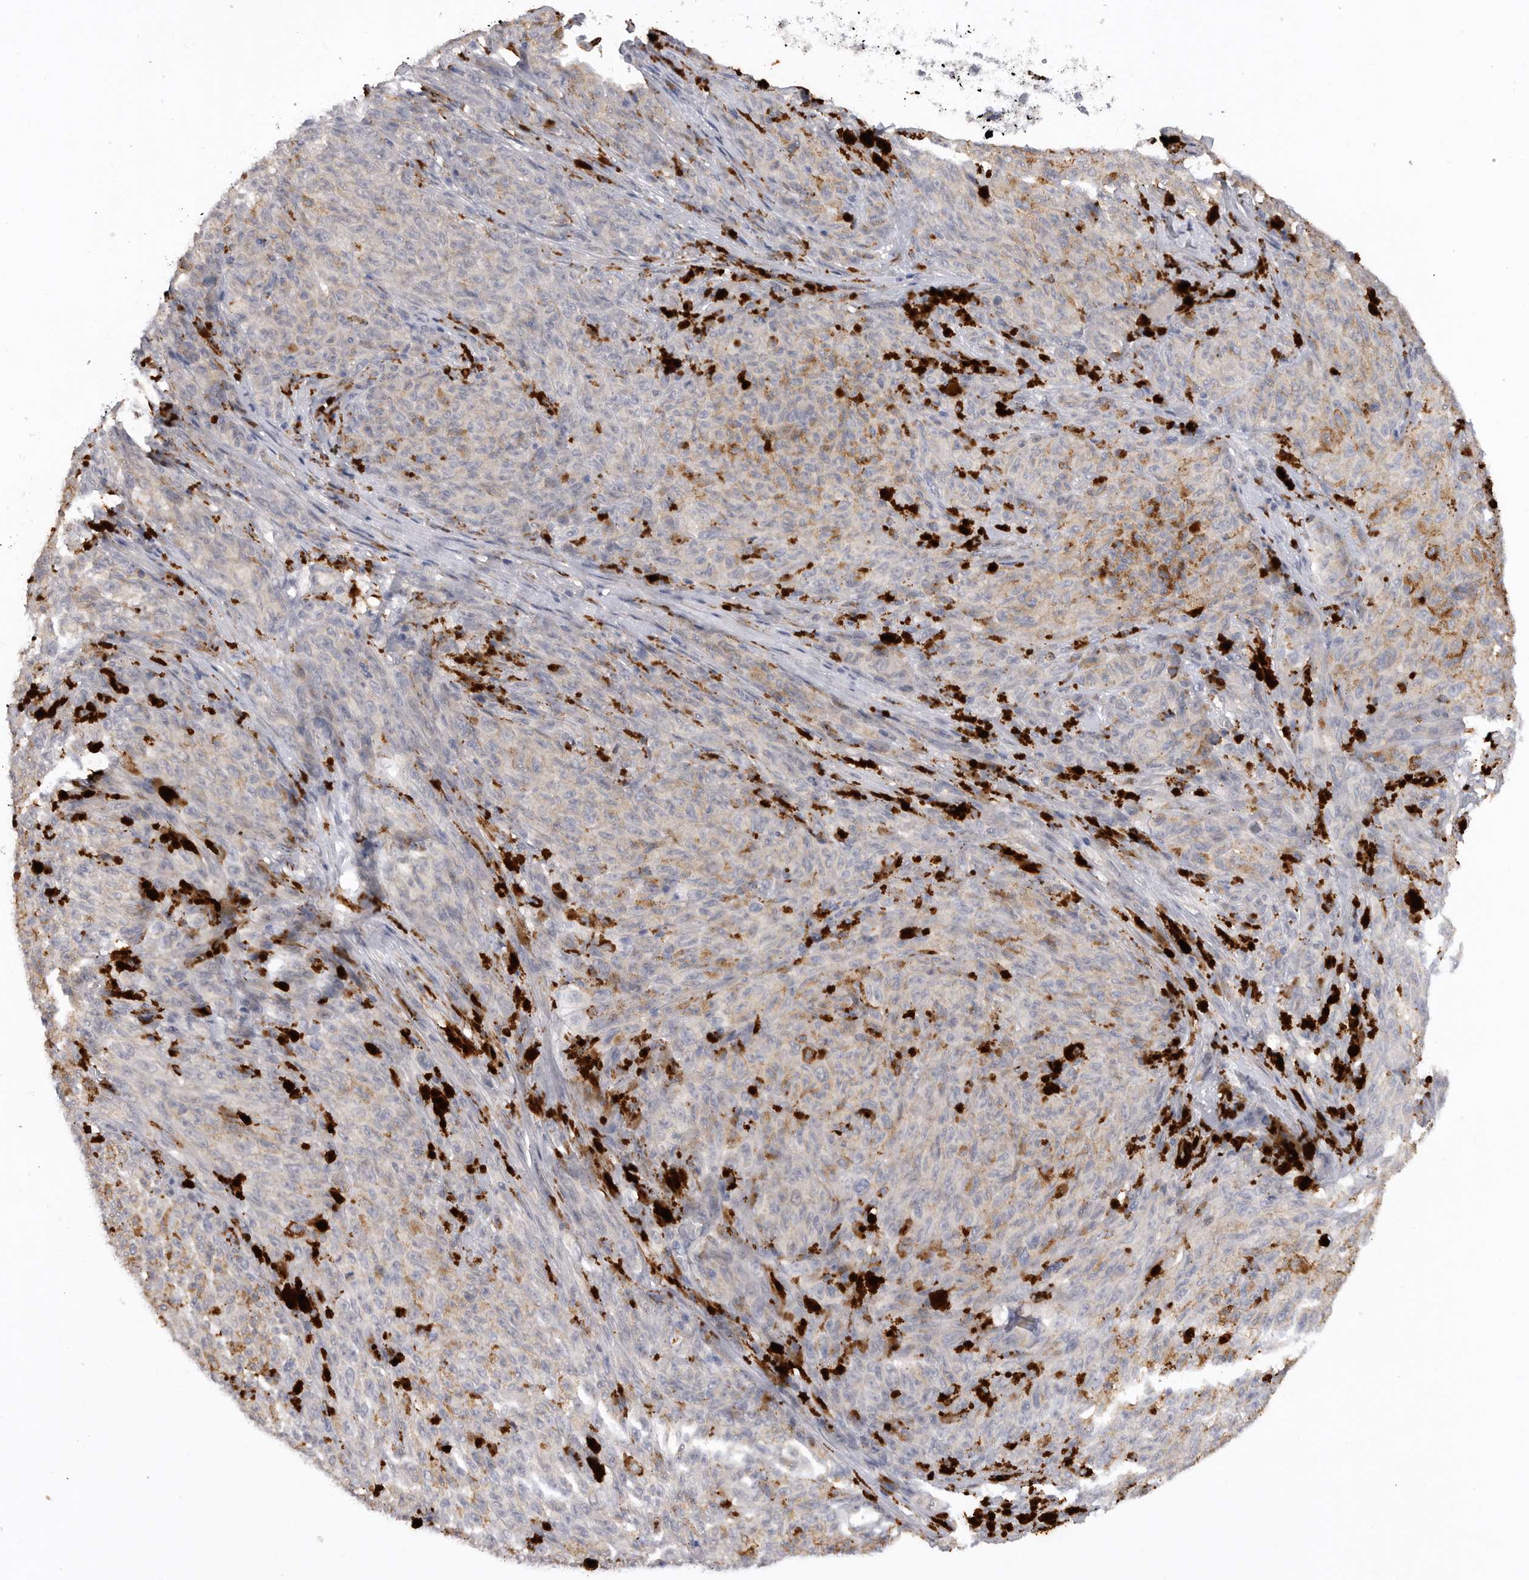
{"staining": {"intensity": "weak", "quantity": "<25%", "location": "cytoplasmic/membranous"}, "tissue": "melanoma", "cell_type": "Tumor cells", "image_type": "cancer", "snomed": [{"axis": "morphology", "description": "Malignant melanoma, NOS"}, {"axis": "topography", "description": "Skin"}], "caption": "Human malignant melanoma stained for a protein using immunohistochemistry reveals no expression in tumor cells.", "gene": "DHDDS", "patient": {"sex": "female", "age": 82}}